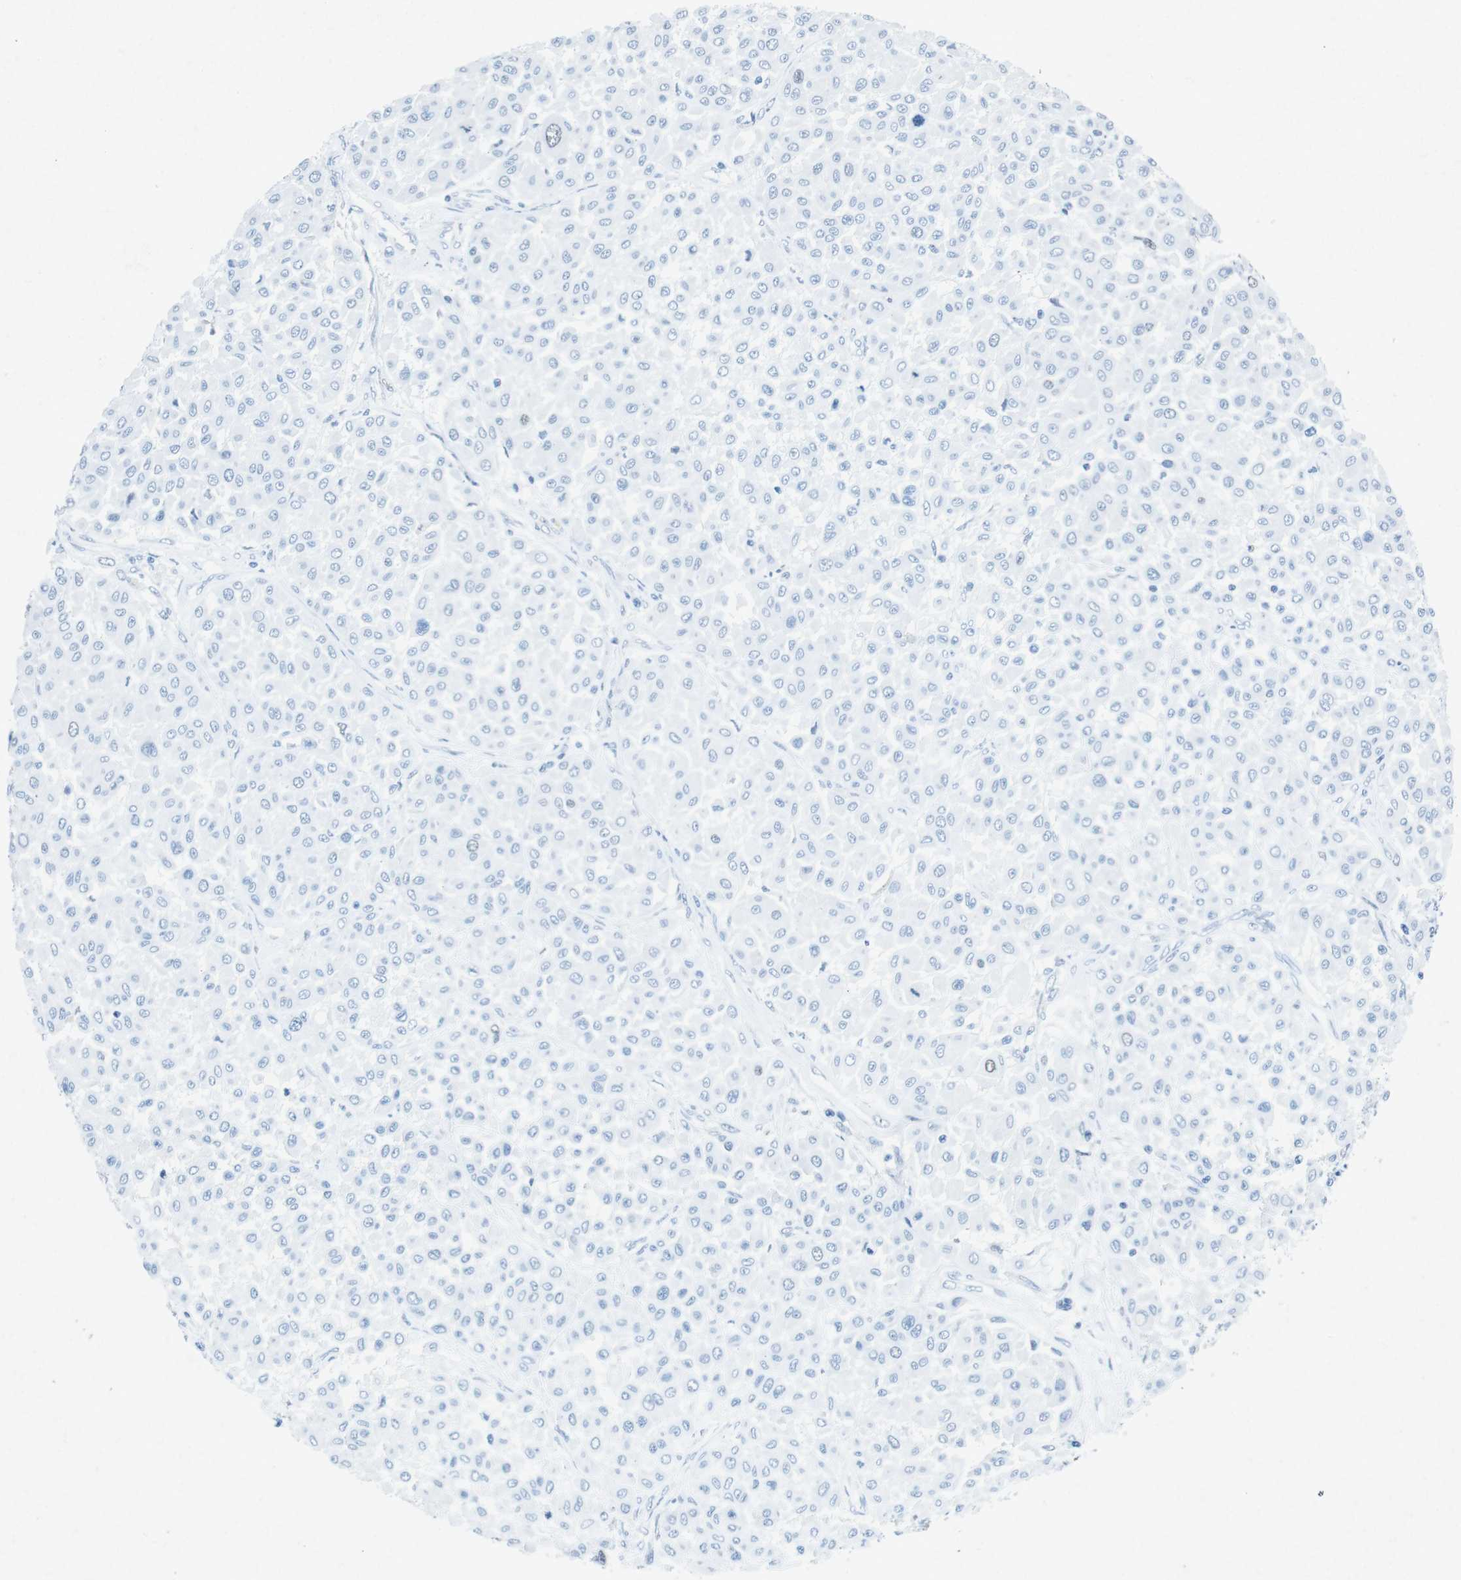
{"staining": {"intensity": "negative", "quantity": "none", "location": "none"}, "tissue": "melanoma", "cell_type": "Tumor cells", "image_type": "cancer", "snomed": [{"axis": "morphology", "description": "Malignant melanoma, Metastatic site"}, {"axis": "topography", "description": "Soft tissue"}], "caption": "The image reveals no staining of tumor cells in malignant melanoma (metastatic site).", "gene": "CTAG1B", "patient": {"sex": "male", "age": 41}}